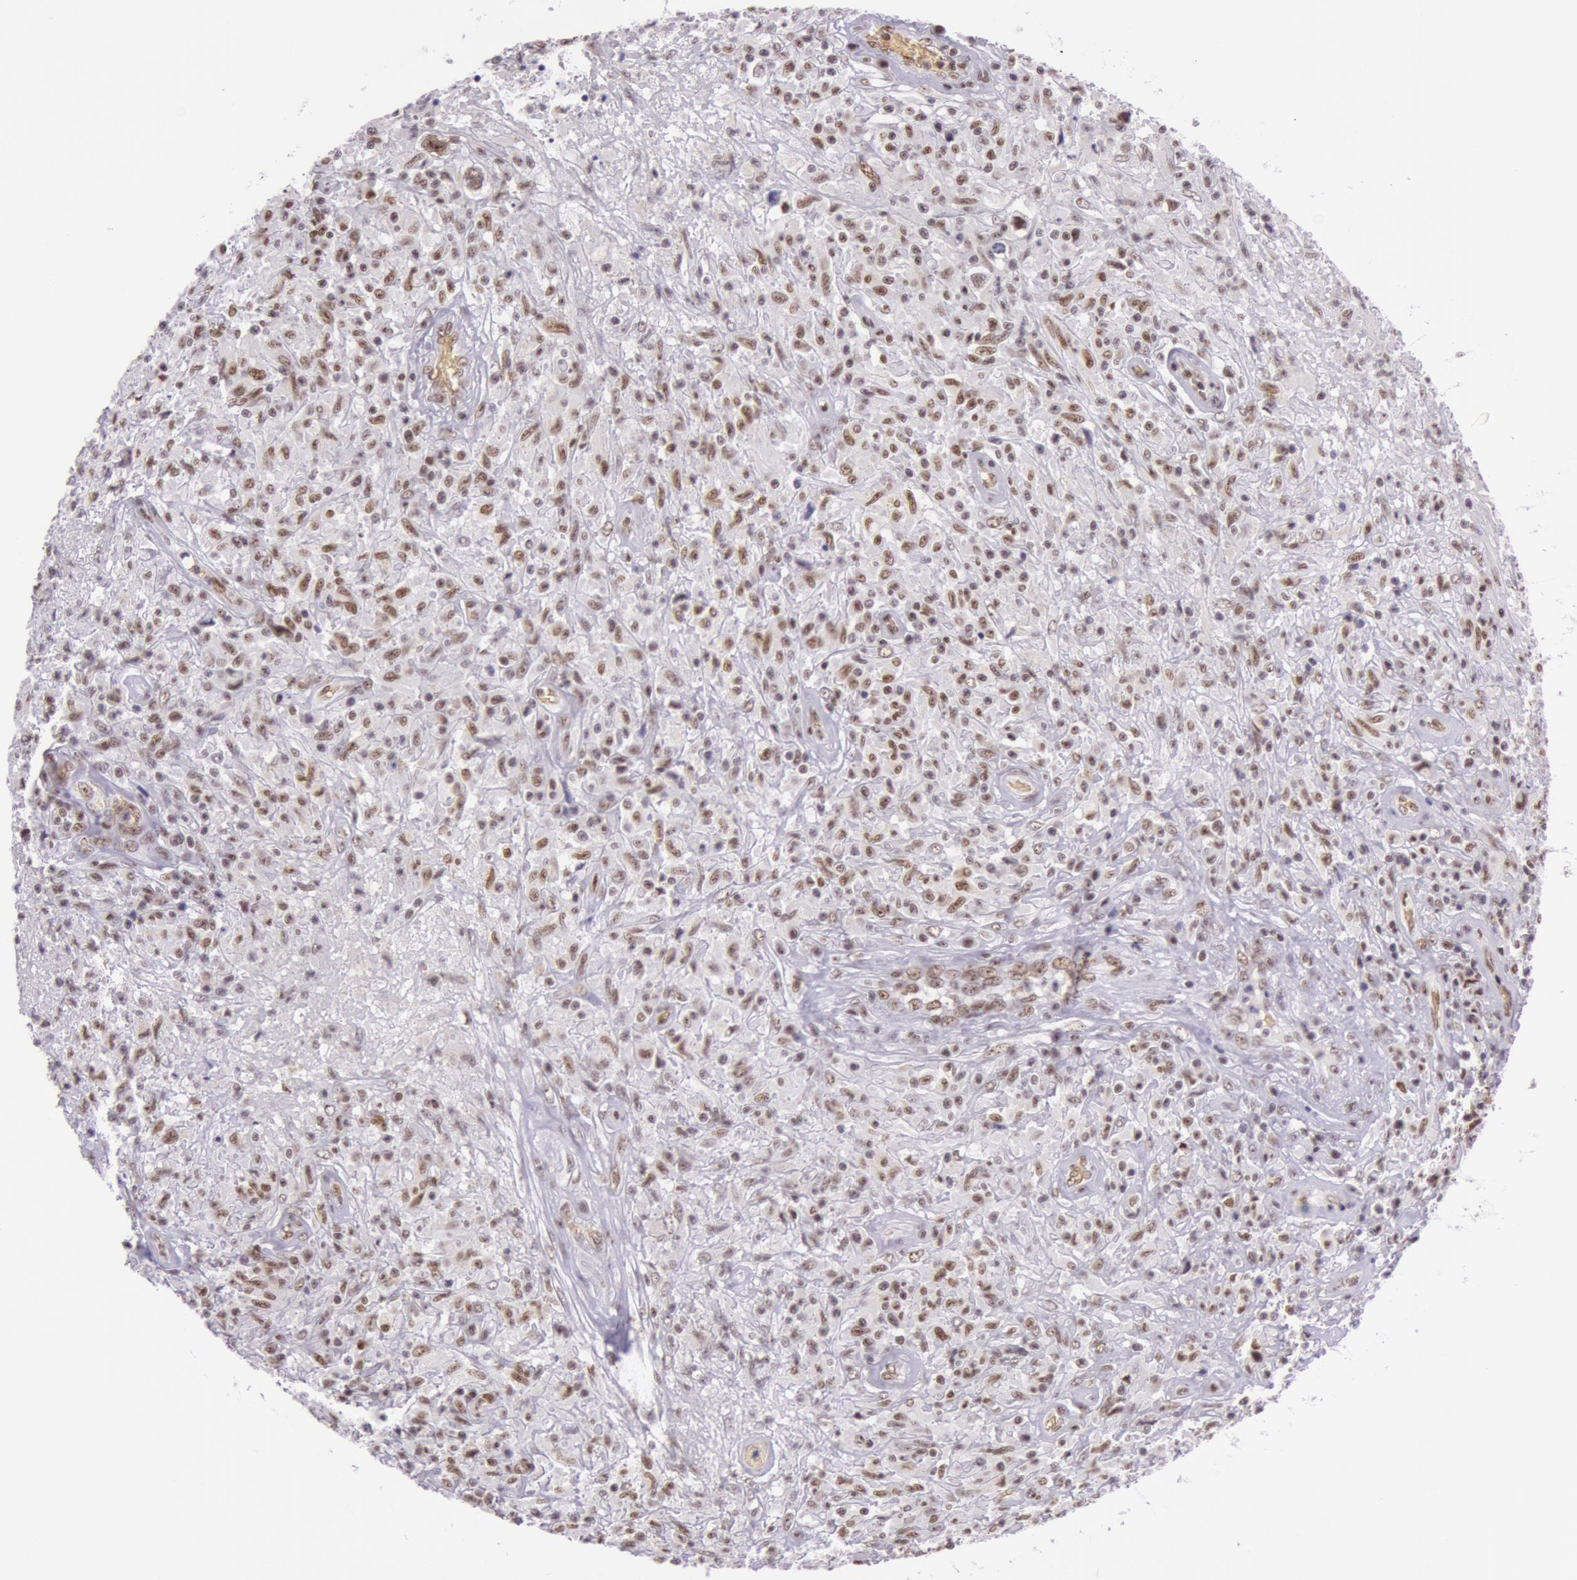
{"staining": {"intensity": "strong", "quantity": ">75%", "location": "nuclear"}, "tissue": "testis cancer", "cell_type": "Tumor cells", "image_type": "cancer", "snomed": [{"axis": "morphology", "description": "Seminoma, NOS"}, {"axis": "topography", "description": "Testis"}], "caption": "The micrograph exhibits immunohistochemical staining of testis seminoma. There is strong nuclear staining is identified in approximately >75% of tumor cells. (DAB (3,3'-diaminobenzidine) IHC, brown staining for protein, blue staining for nuclei).", "gene": "NBN", "patient": {"sex": "male", "age": 34}}